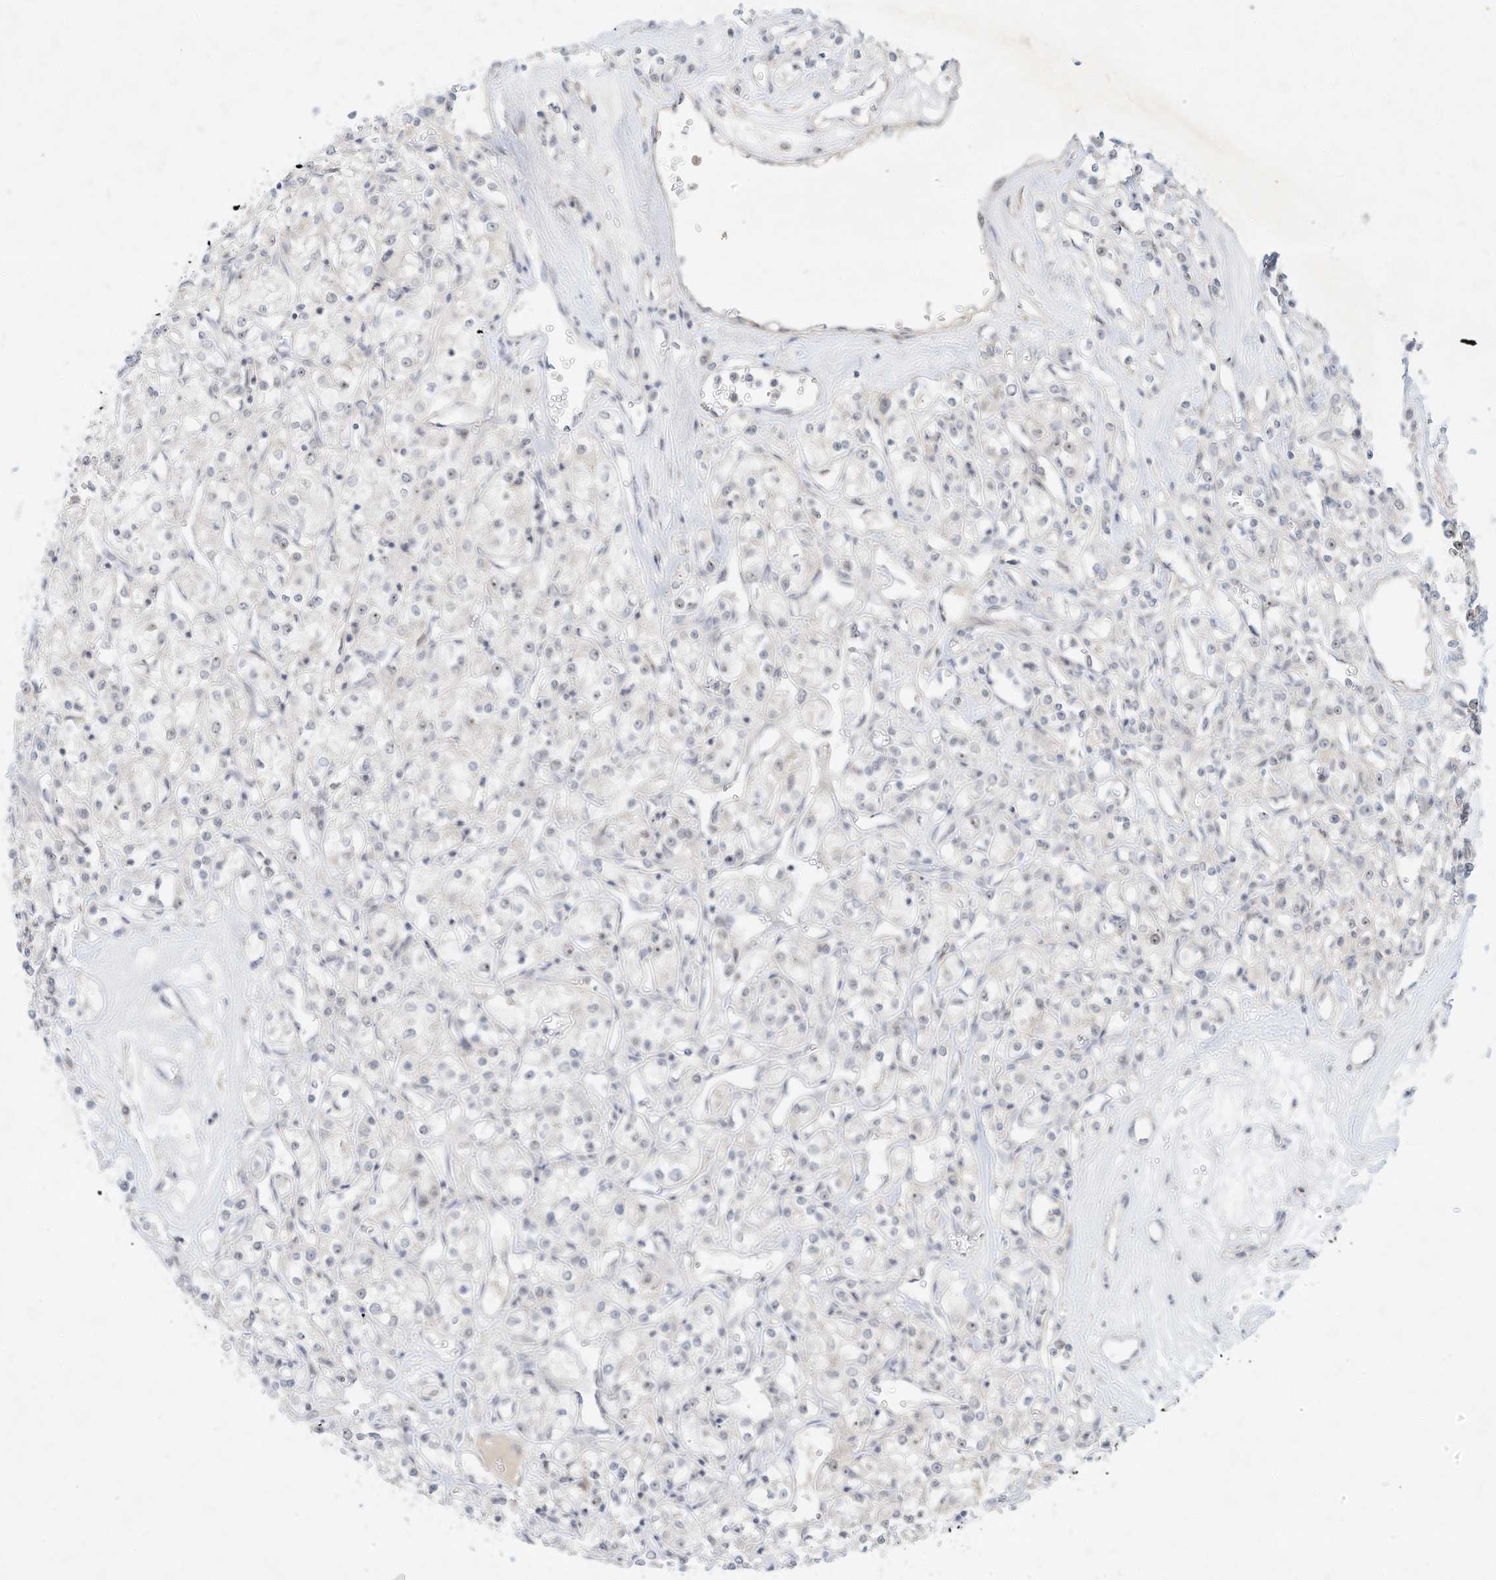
{"staining": {"intensity": "negative", "quantity": "none", "location": "none"}, "tissue": "renal cancer", "cell_type": "Tumor cells", "image_type": "cancer", "snomed": [{"axis": "morphology", "description": "Adenocarcinoma, NOS"}, {"axis": "topography", "description": "Kidney"}], "caption": "An image of renal cancer stained for a protein shows no brown staining in tumor cells. (DAB (3,3'-diaminobenzidine) immunohistochemistry (IHC), high magnification).", "gene": "PAK6", "patient": {"sex": "female", "age": 59}}